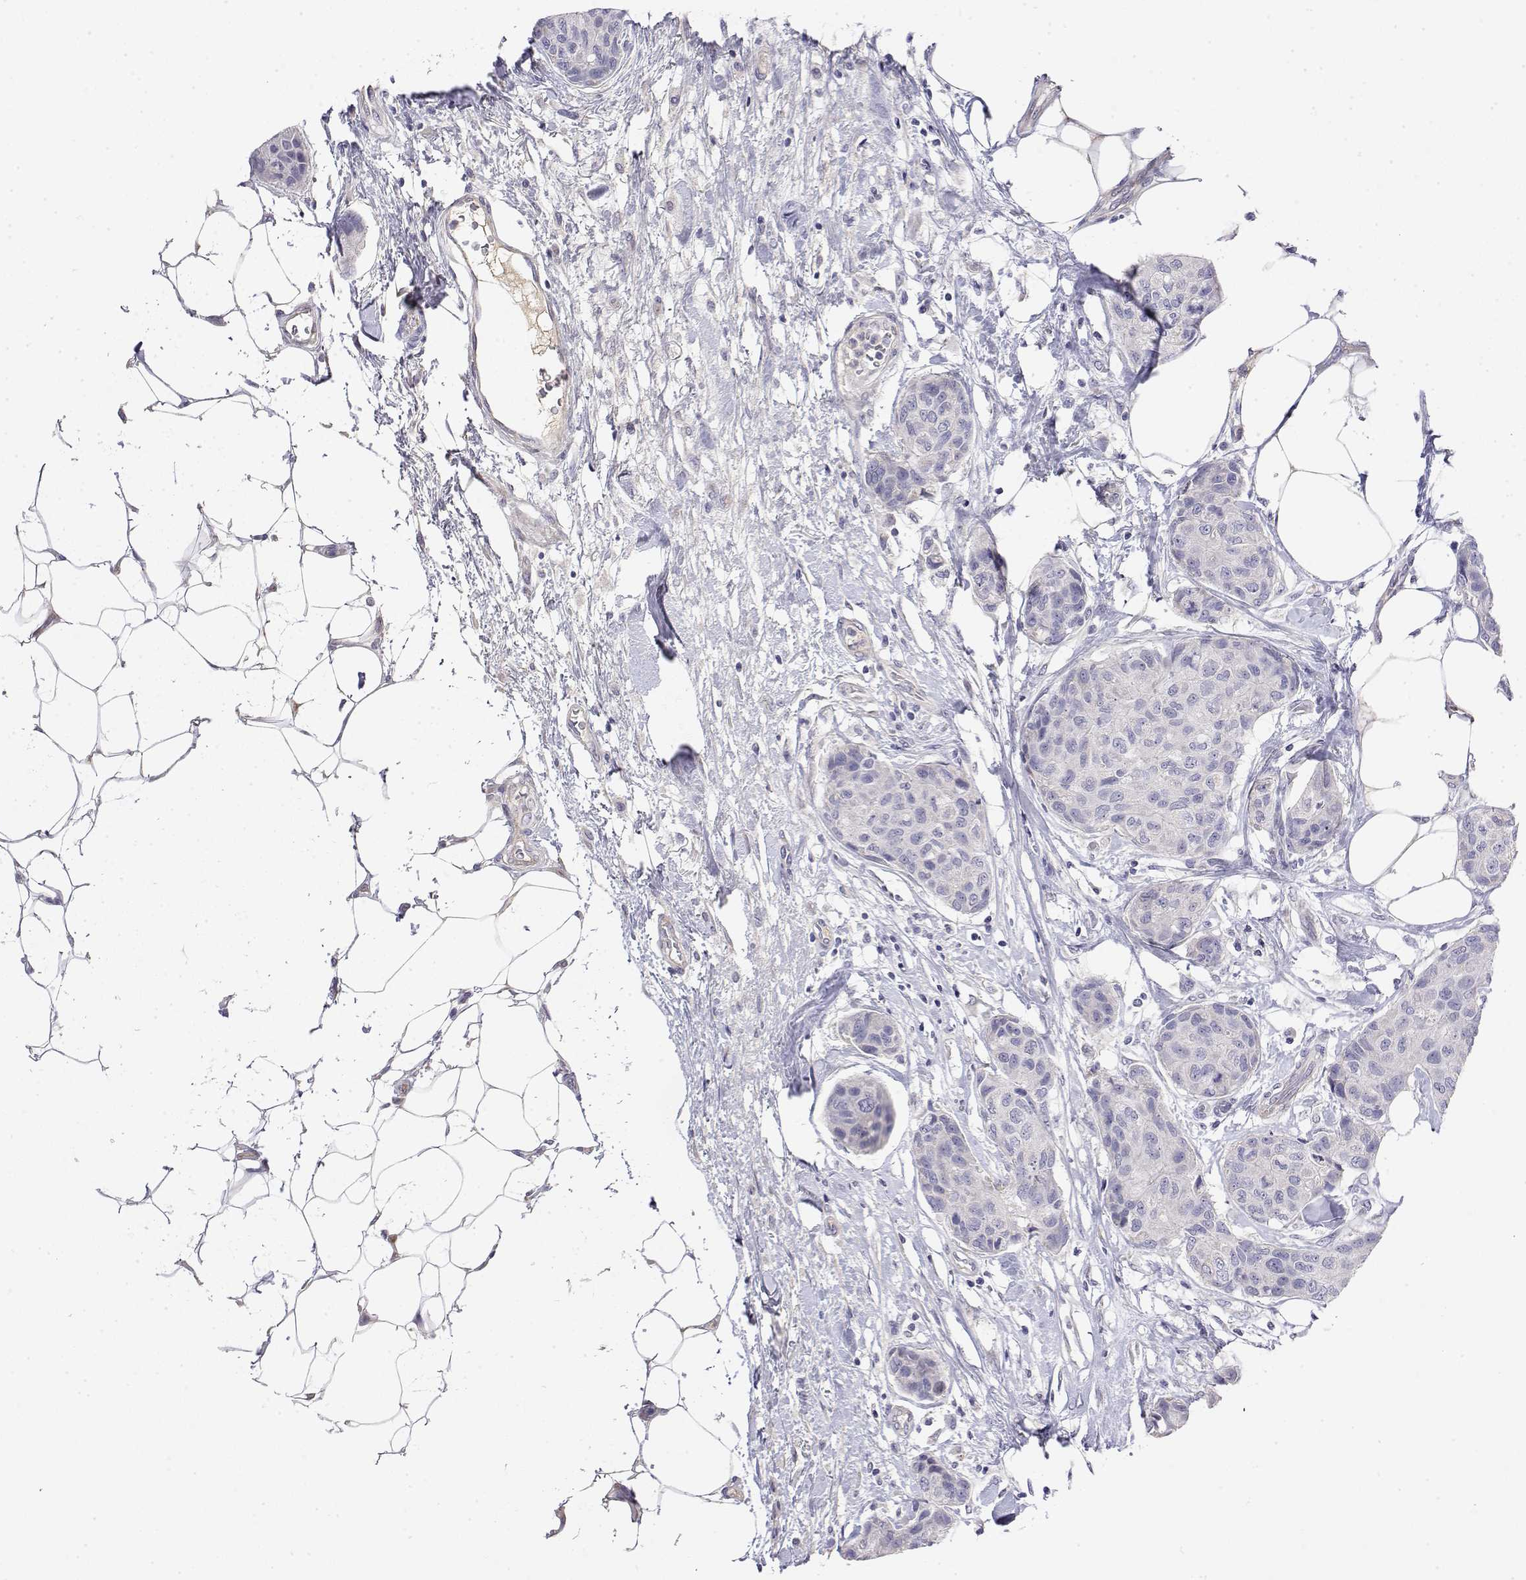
{"staining": {"intensity": "negative", "quantity": "none", "location": "none"}, "tissue": "breast cancer", "cell_type": "Tumor cells", "image_type": "cancer", "snomed": [{"axis": "morphology", "description": "Duct carcinoma"}, {"axis": "topography", "description": "Breast"}], "caption": "Immunohistochemistry of breast cancer (intraductal carcinoma) reveals no expression in tumor cells. The staining is performed using DAB (3,3'-diaminobenzidine) brown chromogen with nuclei counter-stained in using hematoxylin.", "gene": "GGACT", "patient": {"sex": "female", "age": 80}}